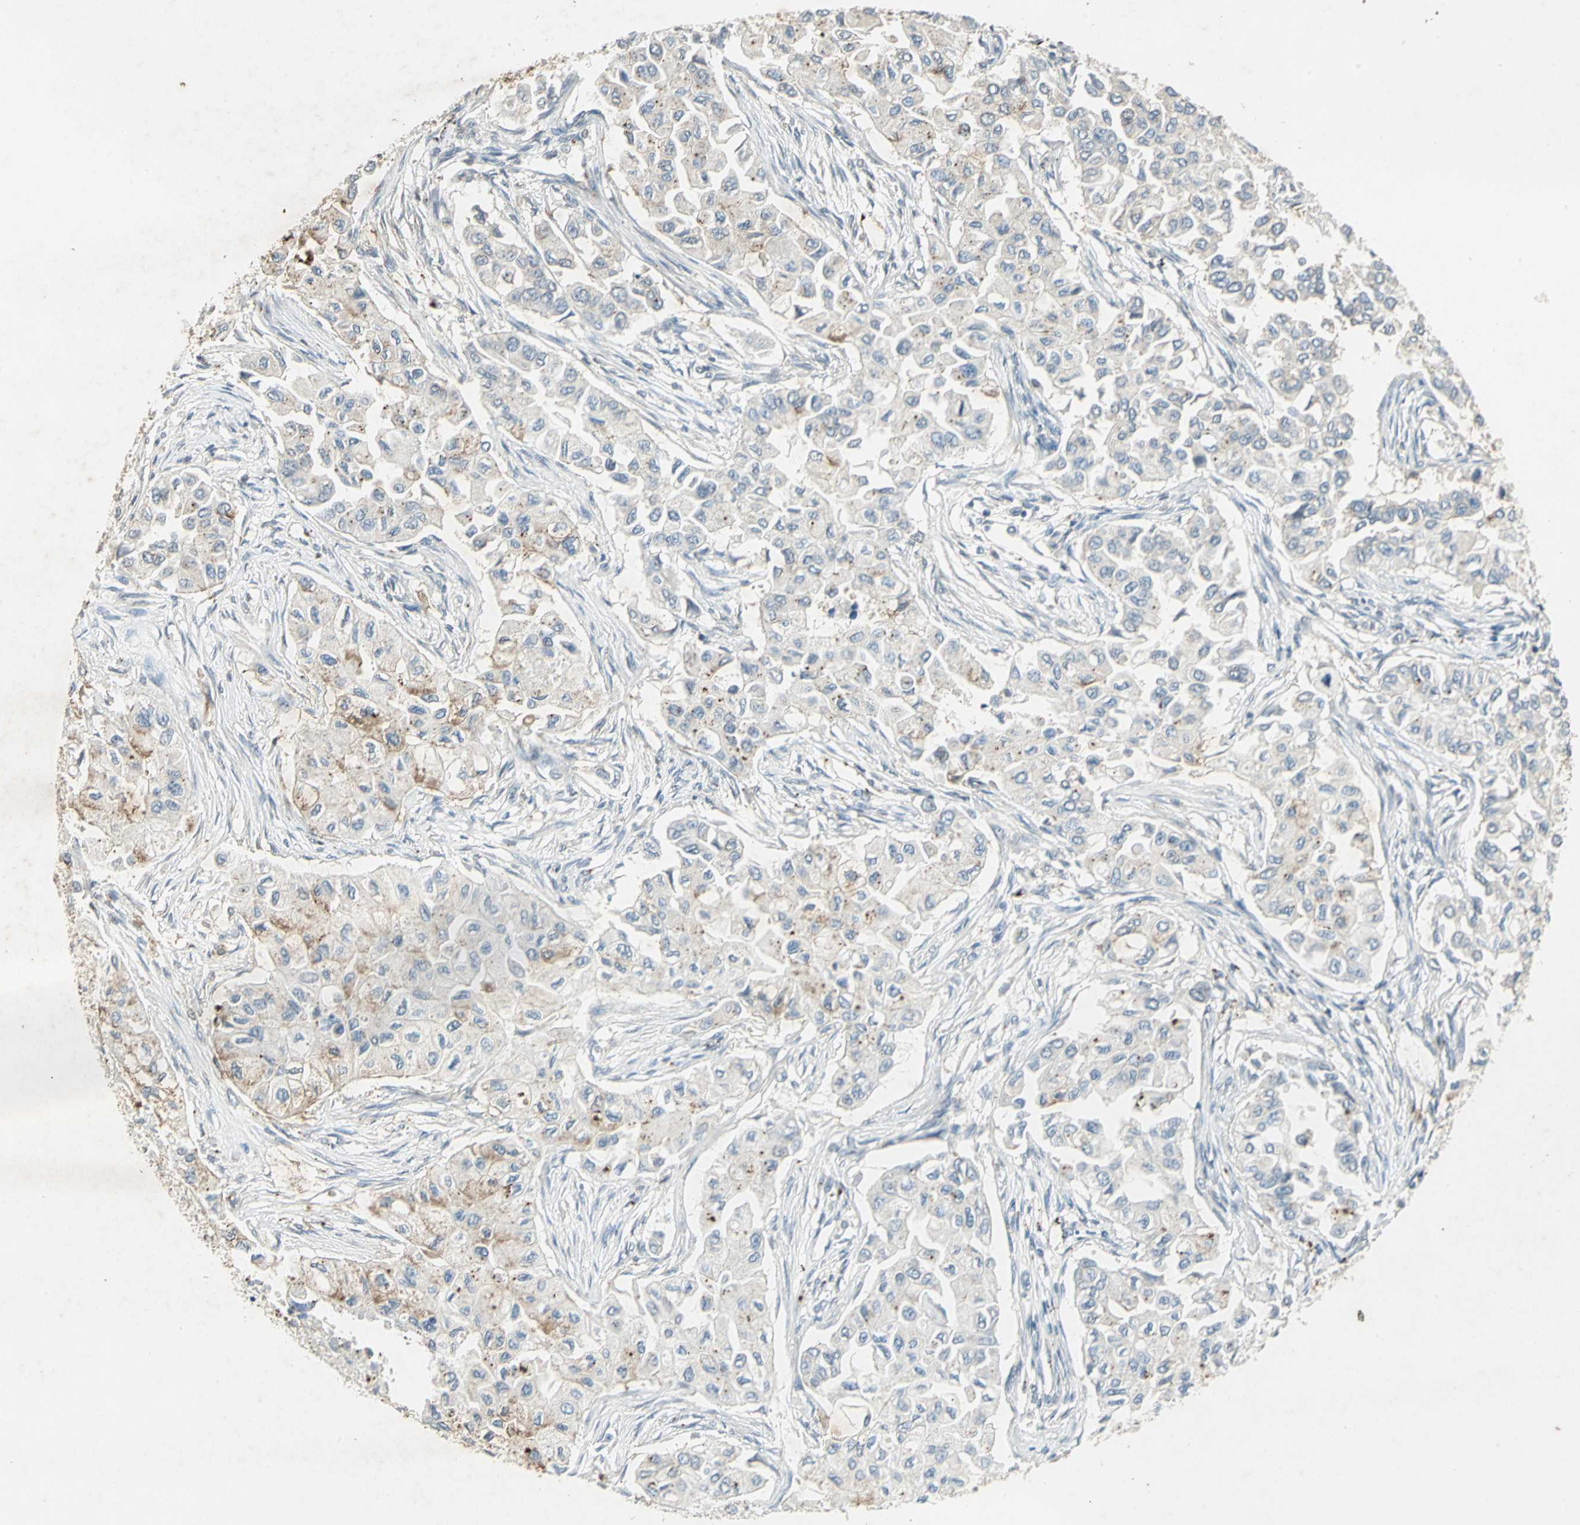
{"staining": {"intensity": "moderate", "quantity": "<25%", "location": "cytoplasmic/membranous"}, "tissue": "breast cancer", "cell_type": "Tumor cells", "image_type": "cancer", "snomed": [{"axis": "morphology", "description": "Normal tissue, NOS"}, {"axis": "morphology", "description": "Duct carcinoma"}, {"axis": "topography", "description": "Breast"}], "caption": "Breast cancer stained for a protein (brown) shows moderate cytoplasmic/membranous positive positivity in approximately <25% of tumor cells.", "gene": "CAMK2B", "patient": {"sex": "female", "age": 49}}